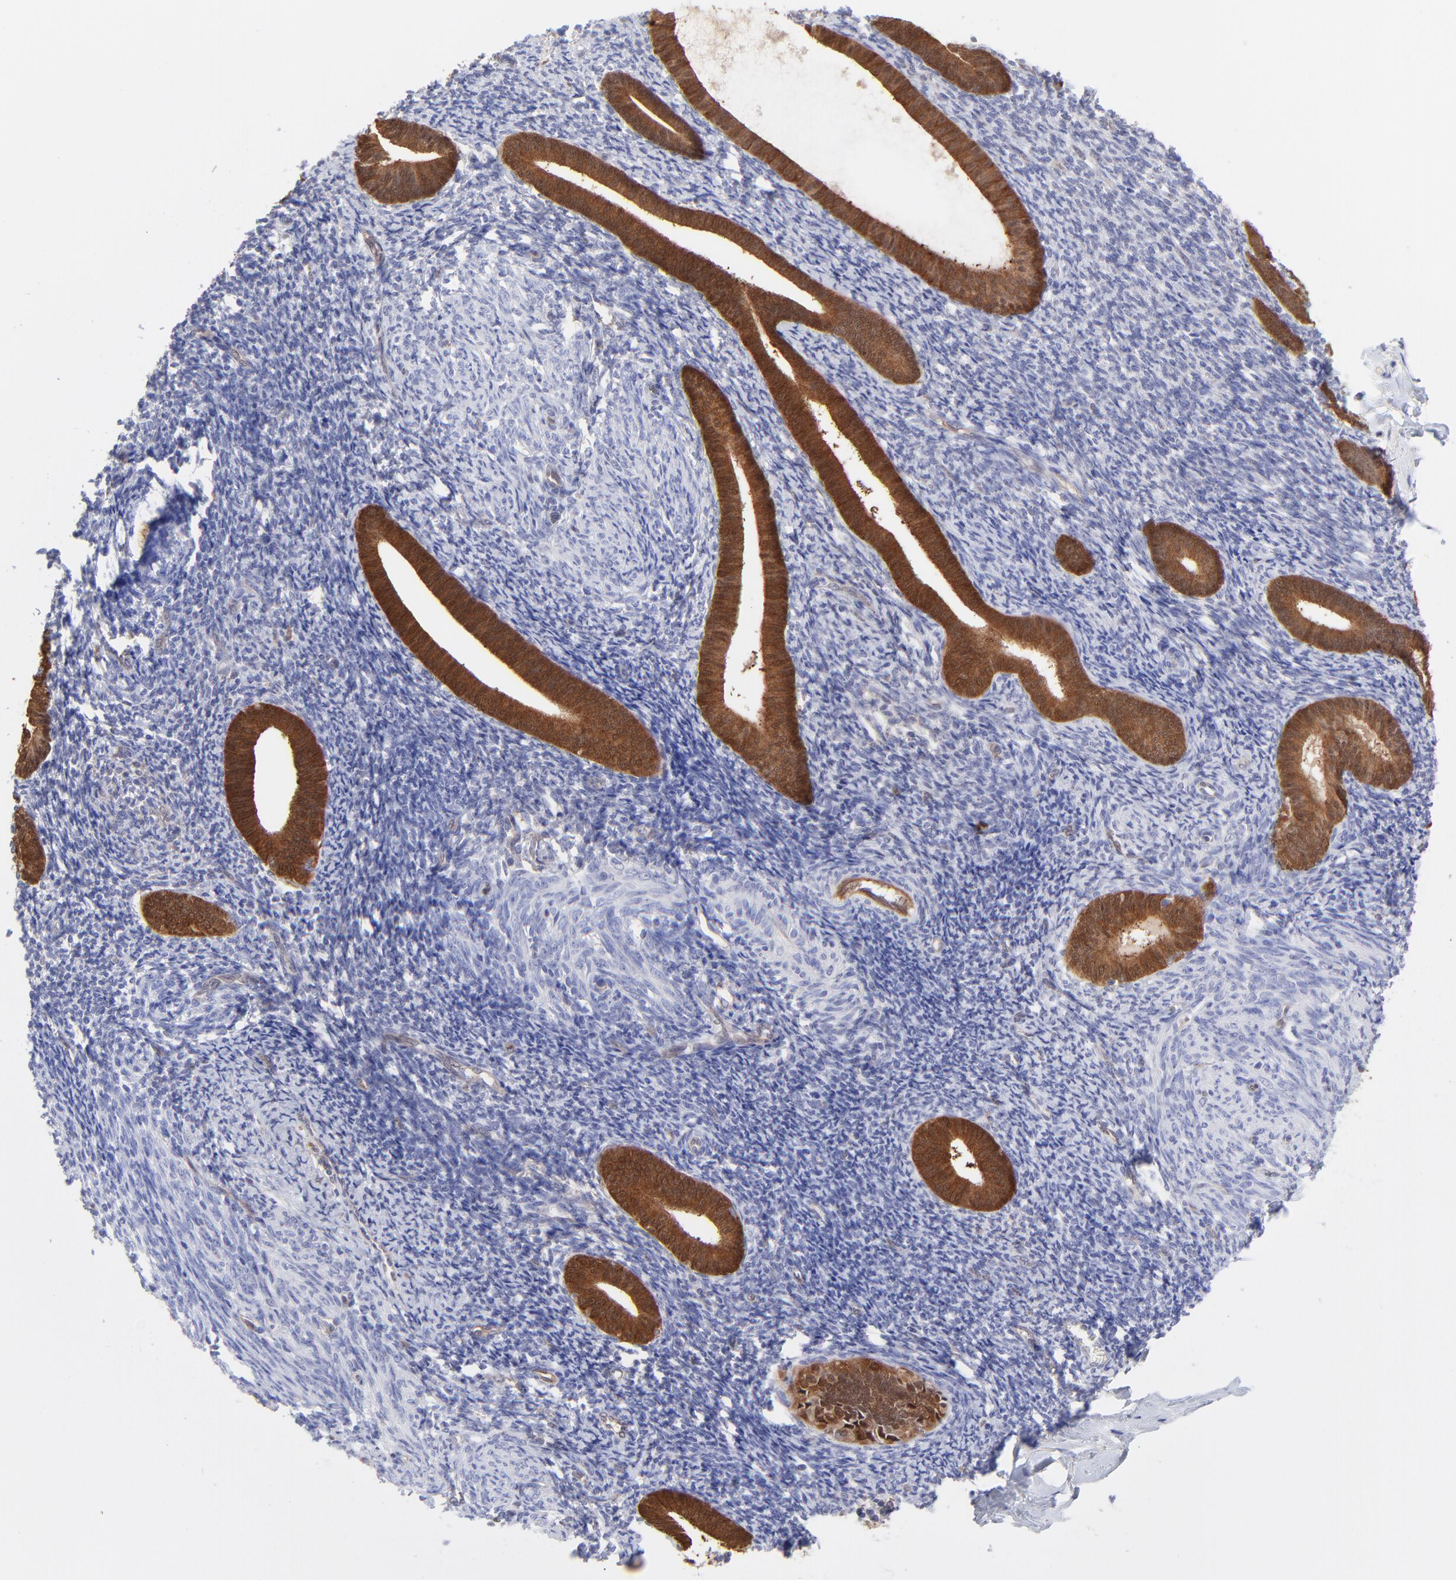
{"staining": {"intensity": "negative", "quantity": "none", "location": "none"}, "tissue": "endometrium", "cell_type": "Cells in endometrial stroma", "image_type": "normal", "snomed": [{"axis": "morphology", "description": "Normal tissue, NOS"}, {"axis": "topography", "description": "Endometrium"}], "caption": "An IHC histopathology image of benign endometrium is shown. There is no staining in cells in endometrial stroma of endometrium.", "gene": "HYAL1", "patient": {"sex": "female", "age": 57}}